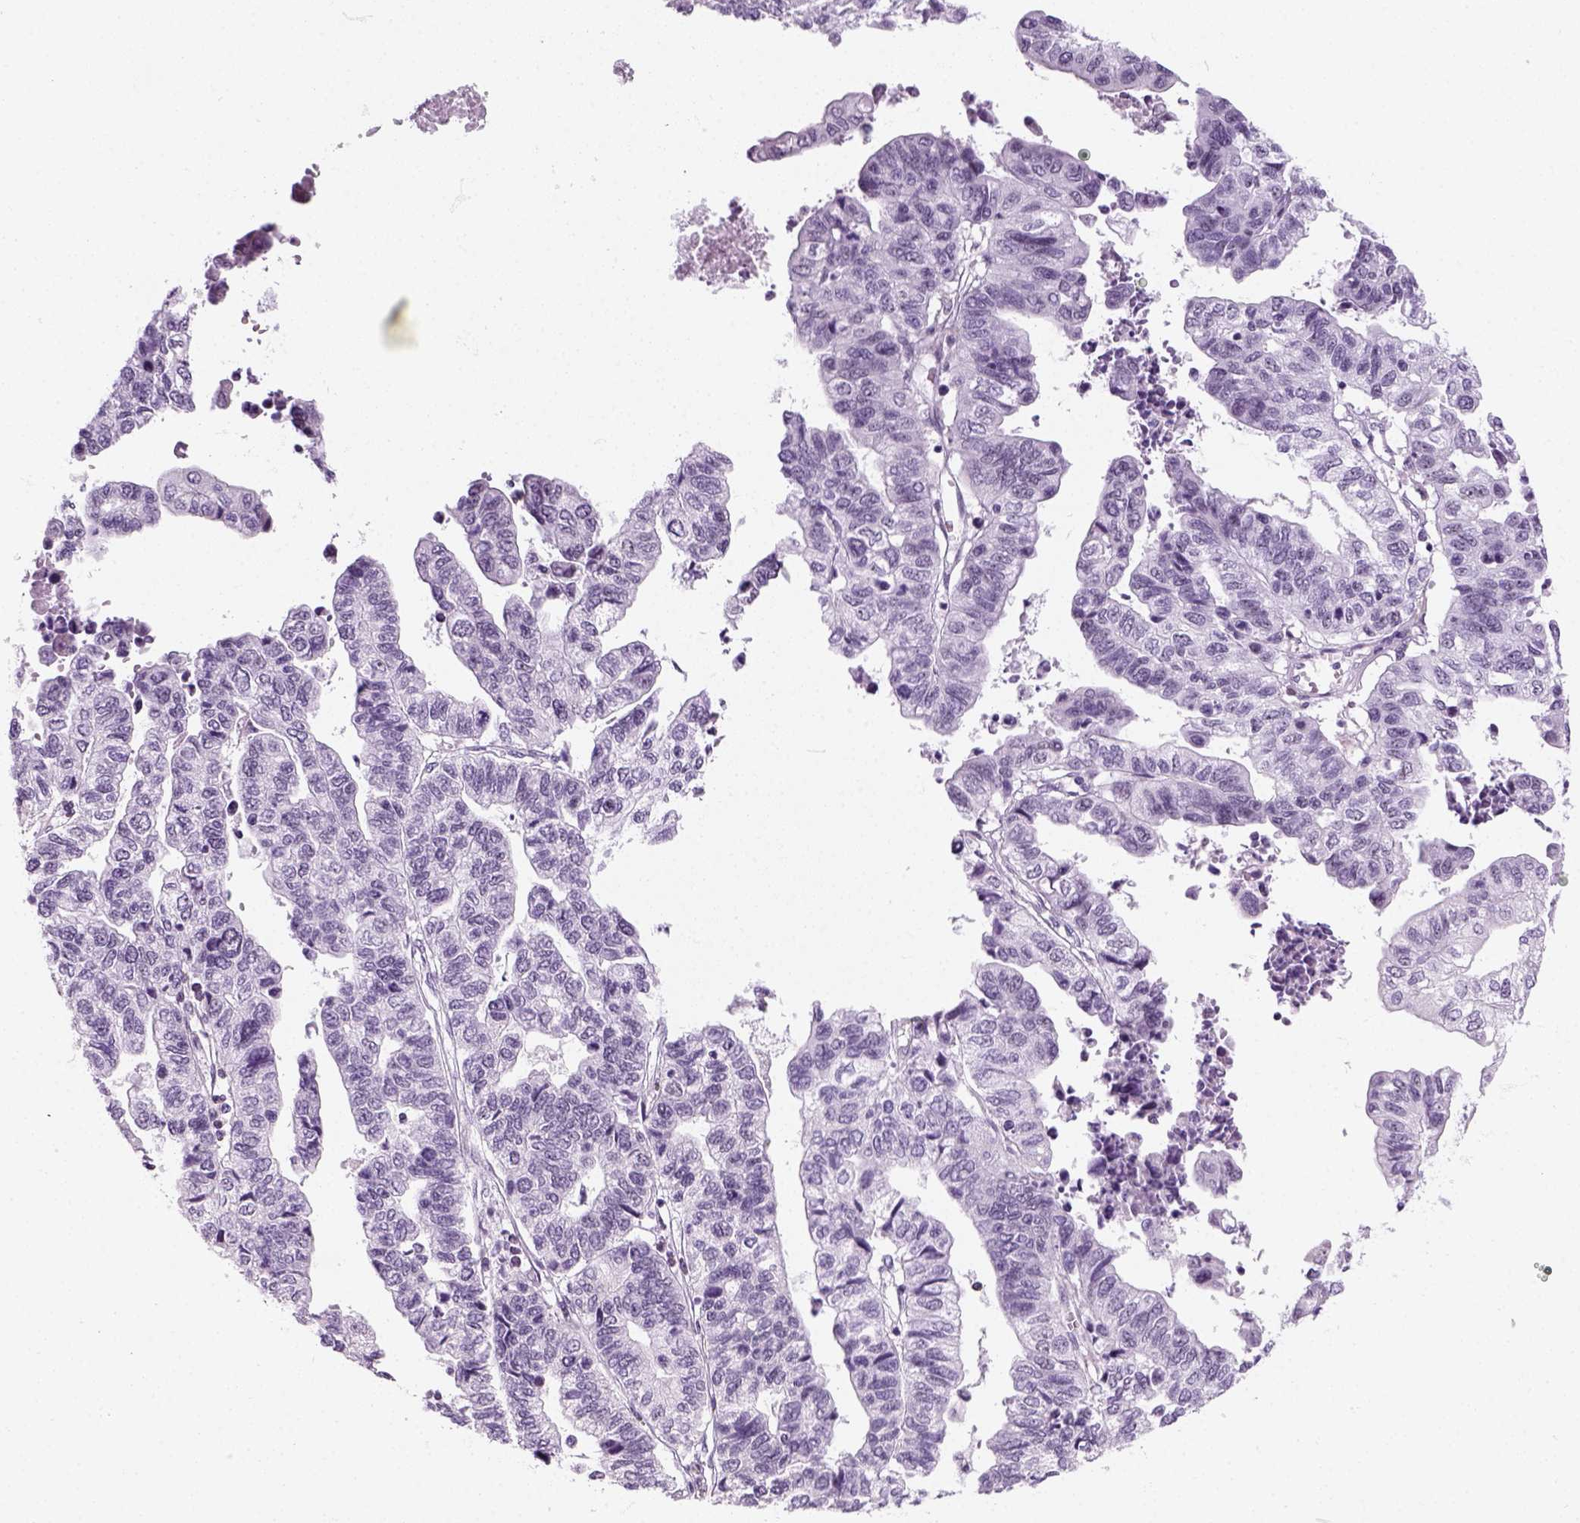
{"staining": {"intensity": "negative", "quantity": "none", "location": "none"}, "tissue": "stomach cancer", "cell_type": "Tumor cells", "image_type": "cancer", "snomed": [{"axis": "morphology", "description": "Adenocarcinoma, NOS"}, {"axis": "topography", "description": "Stomach, upper"}], "caption": "High magnification brightfield microscopy of adenocarcinoma (stomach) stained with DAB (brown) and counterstained with hematoxylin (blue): tumor cells show no significant positivity.", "gene": "ZNF865", "patient": {"sex": "female", "age": 67}}